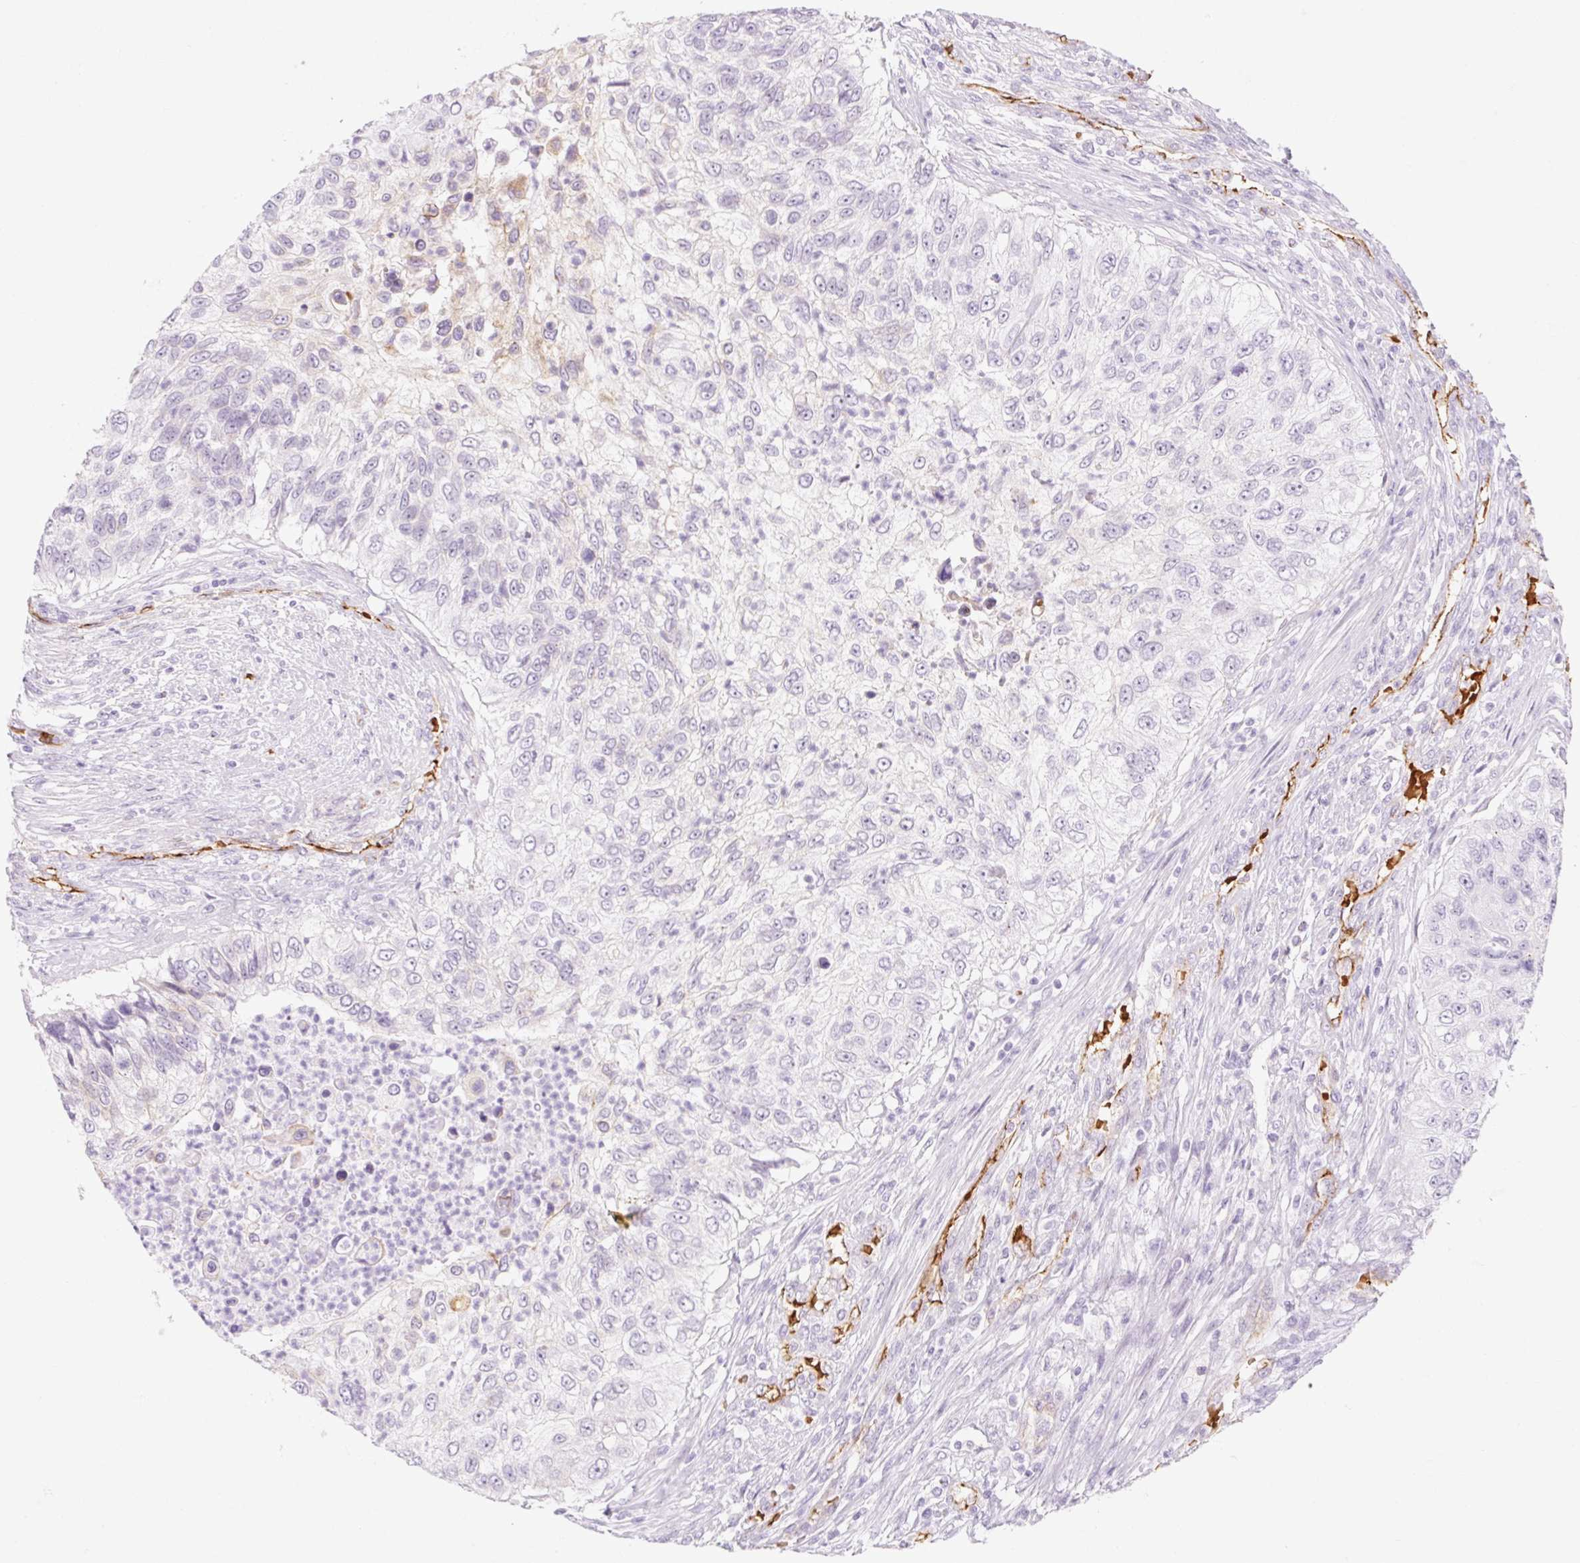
{"staining": {"intensity": "negative", "quantity": "none", "location": "none"}, "tissue": "urothelial cancer", "cell_type": "Tumor cells", "image_type": "cancer", "snomed": [{"axis": "morphology", "description": "Urothelial carcinoma, High grade"}, {"axis": "topography", "description": "Urinary bladder"}], "caption": "DAB immunohistochemical staining of human high-grade urothelial carcinoma demonstrates no significant expression in tumor cells. Brightfield microscopy of immunohistochemistry (IHC) stained with DAB (brown) and hematoxylin (blue), captured at high magnification.", "gene": "TAF1L", "patient": {"sex": "female", "age": 60}}